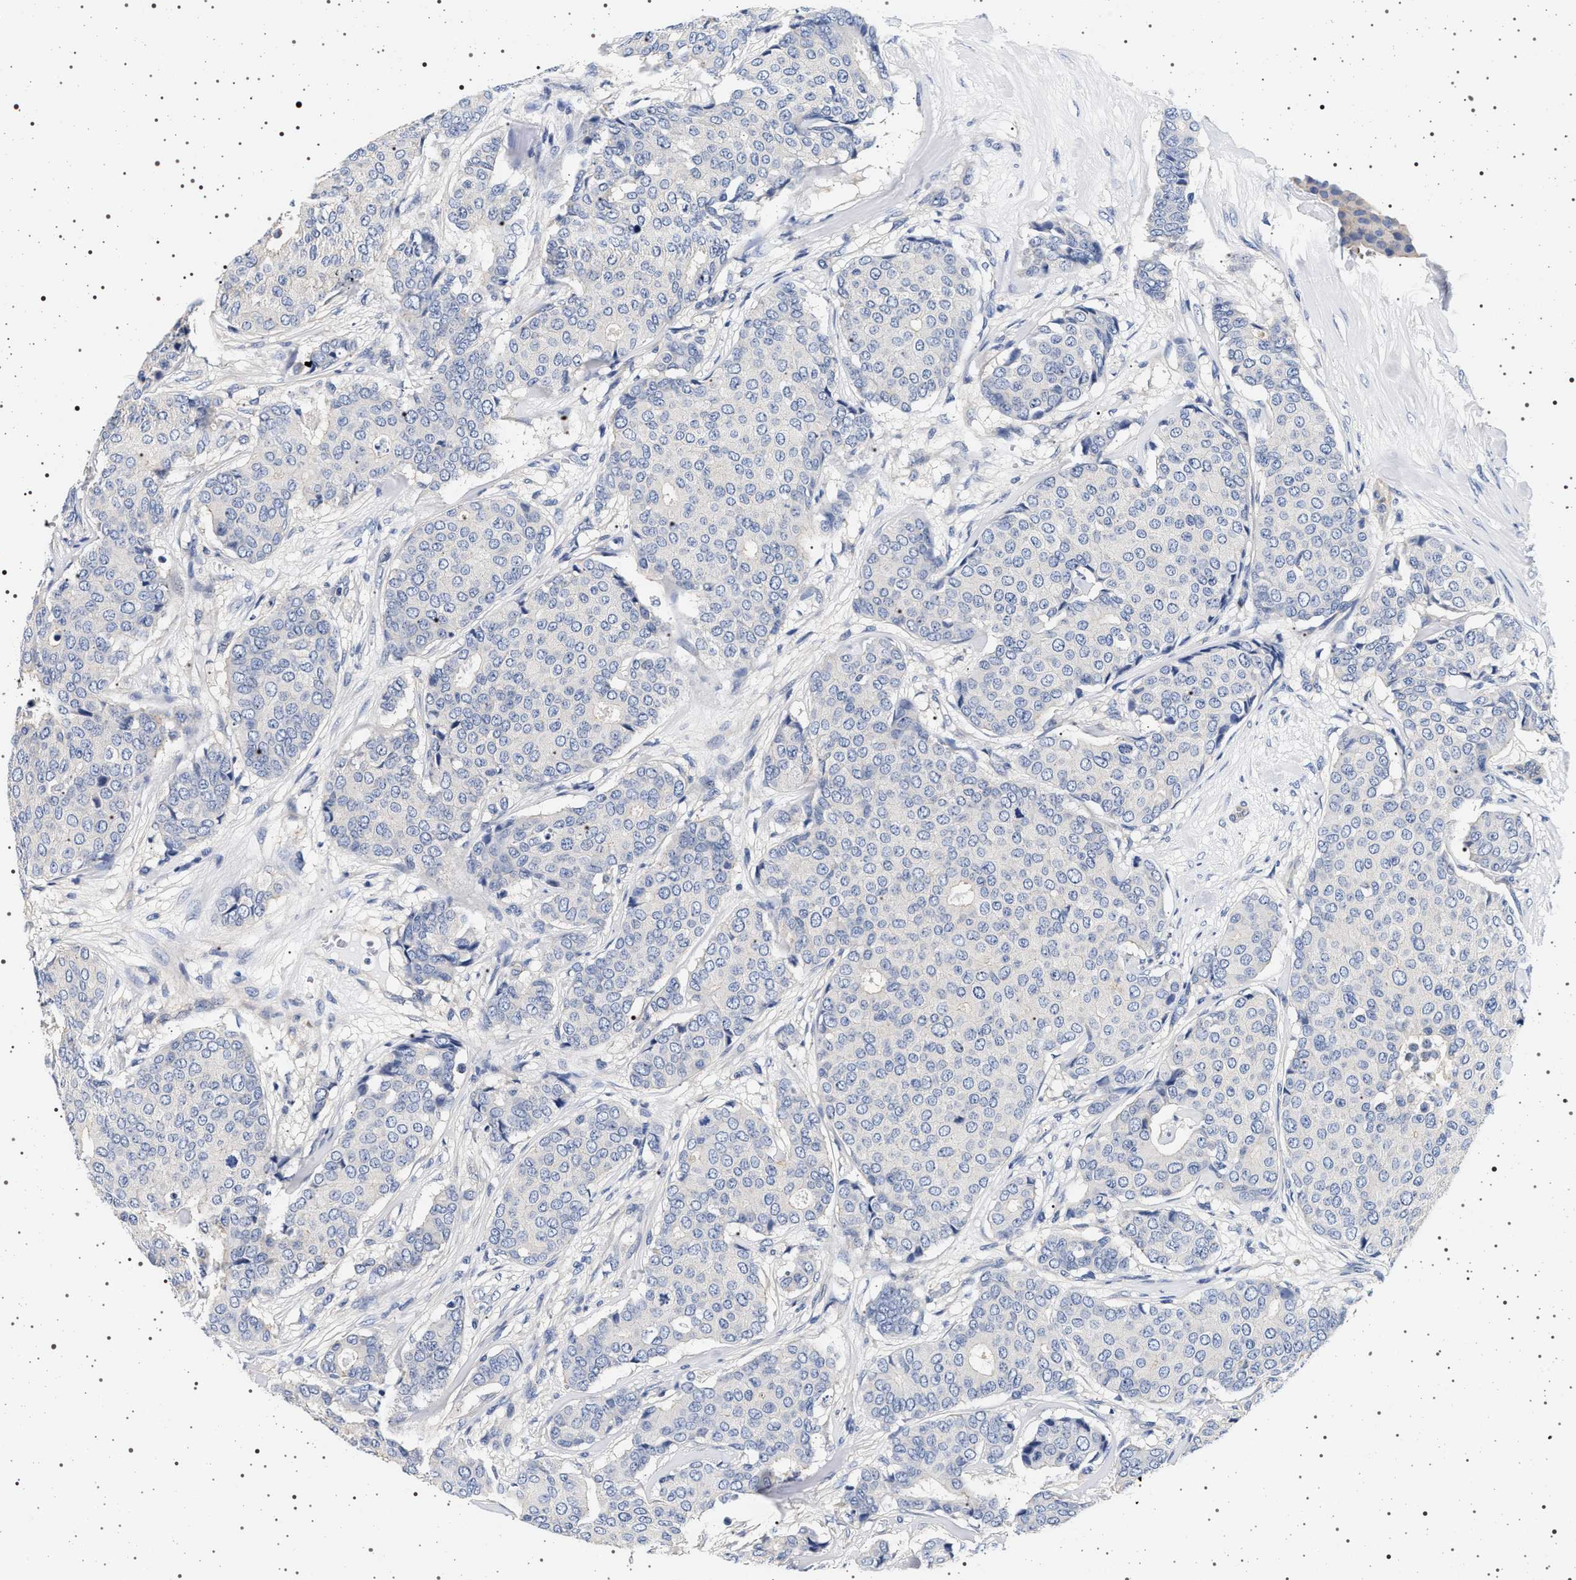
{"staining": {"intensity": "negative", "quantity": "none", "location": "none"}, "tissue": "breast cancer", "cell_type": "Tumor cells", "image_type": "cancer", "snomed": [{"axis": "morphology", "description": "Duct carcinoma"}, {"axis": "topography", "description": "Breast"}], "caption": "High power microscopy photomicrograph of an IHC micrograph of infiltrating ductal carcinoma (breast), revealing no significant staining in tumor cells.", "gene": "HSD17B1", "patient": {"sex": "female", "age": 75}}